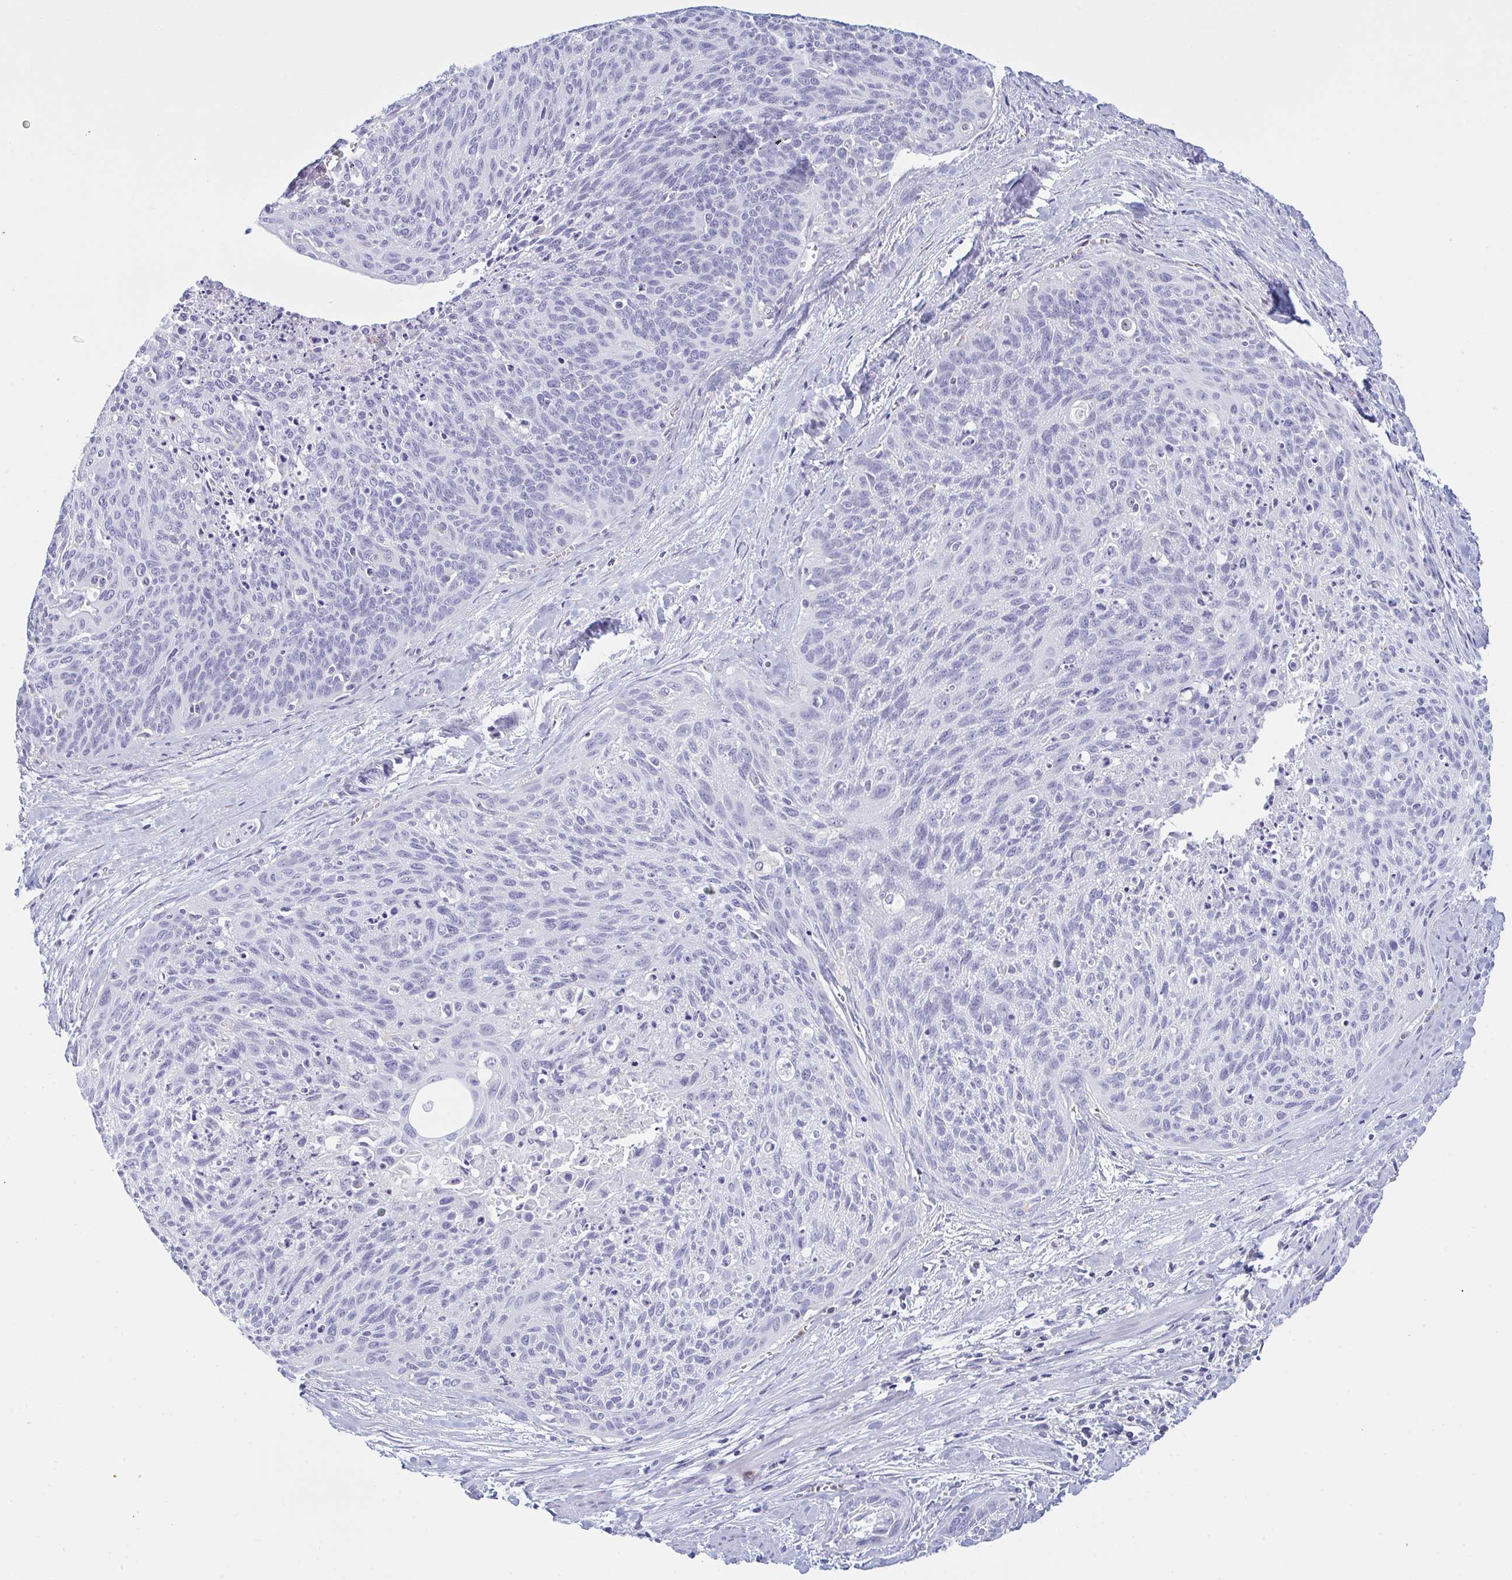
{"staining": {"intensity": "negative", "quantity": "none", "location": "none"}, "tissue": "cervical cancer", "cell_type": "Tumor cells", "image_type": "cancer", "snomed": [{"axis": "morphology", "description": "Squamous cell carcinoma, NOS"}, {"axis": "topography", "description": "Cervix"}], "caption": "This is a histopathology image of IHC staining of squamous cell carcinoma (cervical), which shows no staining in tumor cells. (DAB immunohistochemistry with hematoxylin counter stain).", "gene": "MYO1F", "patient": {"sex": "female", "age": 55}}